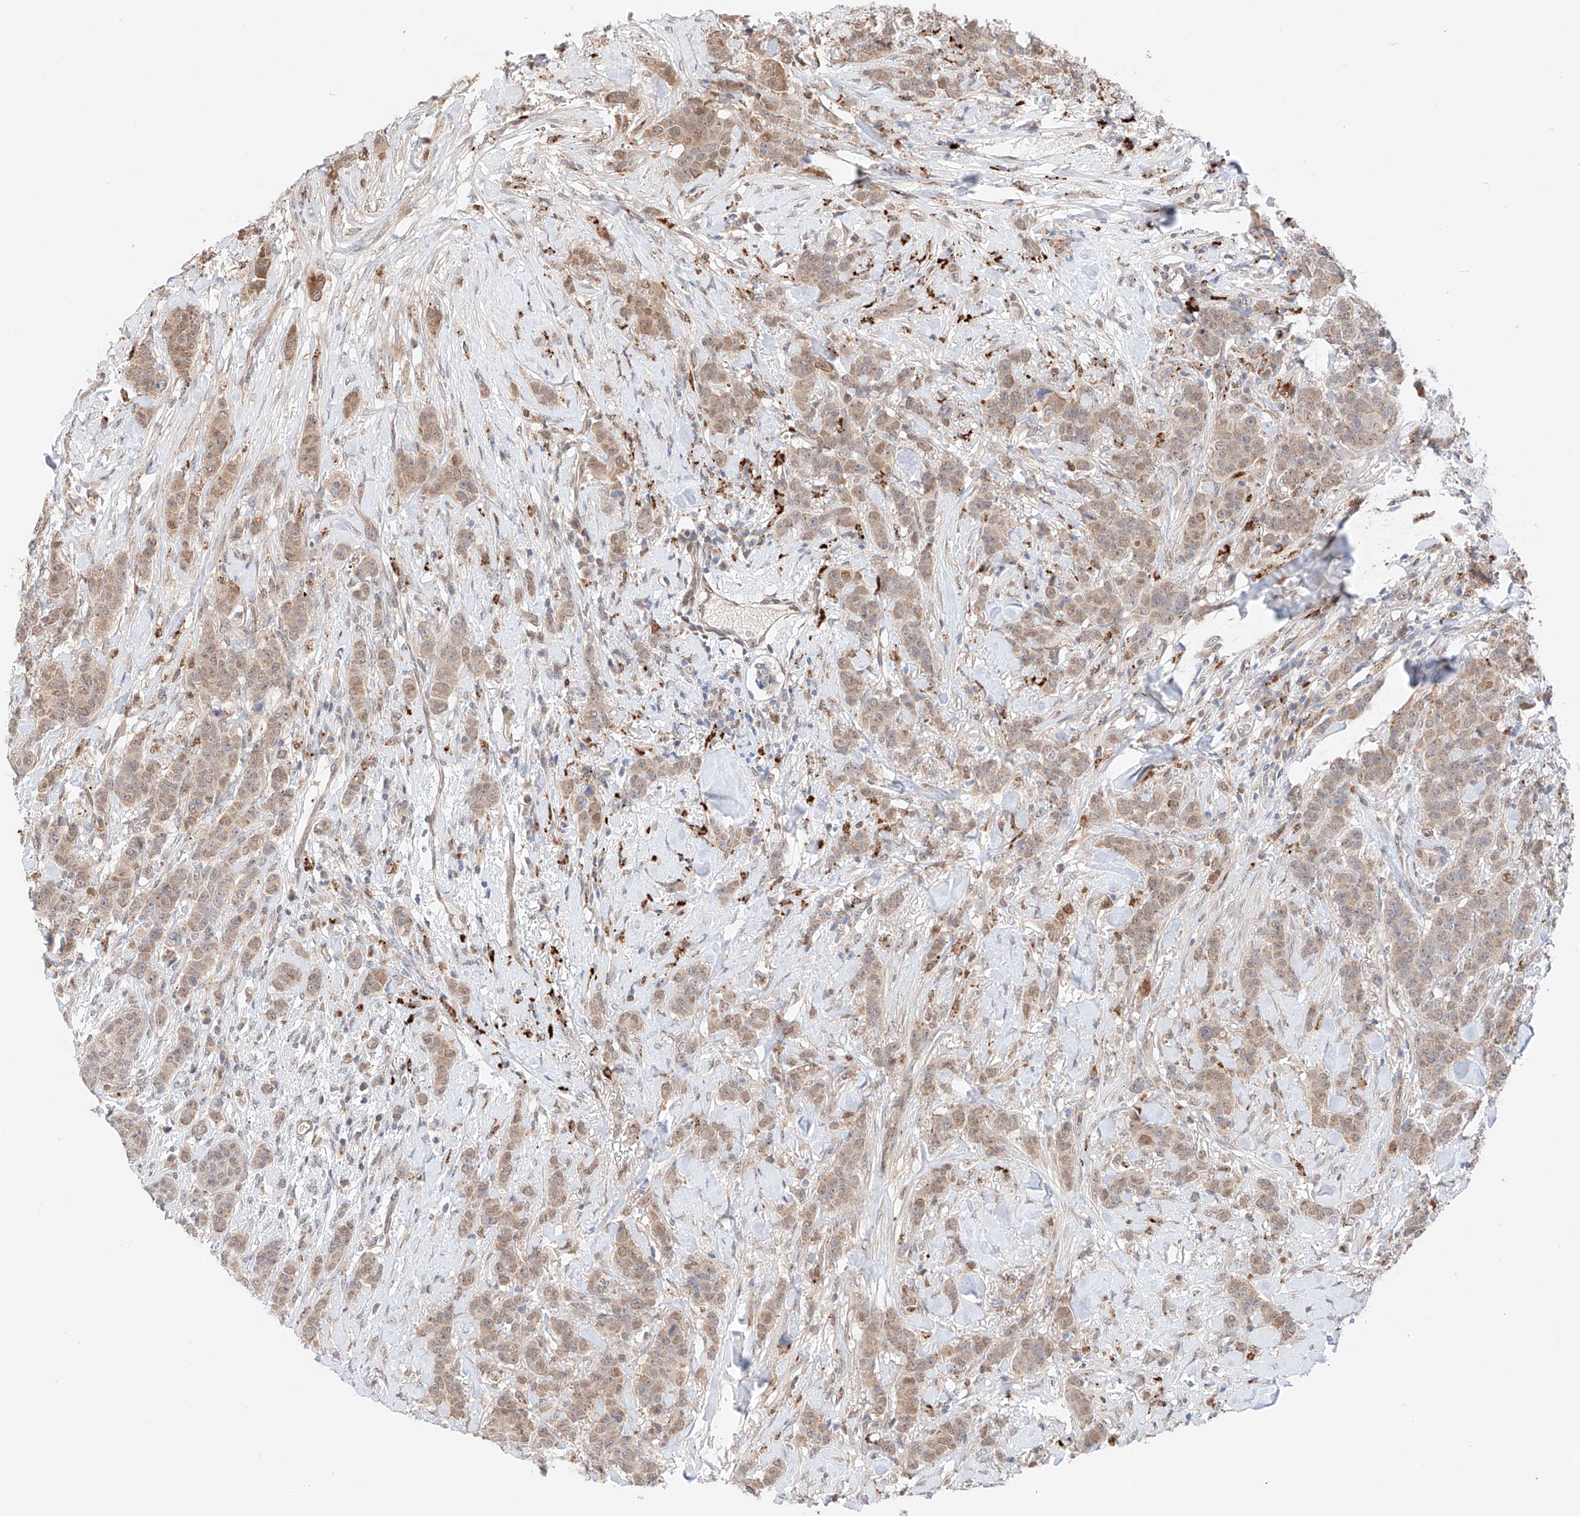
{"staining": {"intensity": "weak", "quantity": ">75%", "location": "cytoplasmic/membranous,nuclear"}, "tissue": "breast cancer", "cell_type": "Tumor cells", "image_type": "cancer", "snomed": [{"axis": "morphology", "description": "Duct carcinoma"}, {"axis": "topography", "description": "Breast"}], "caption": "Brown immunohistochemical staining in breast cancer (intraductal carcinoma) exhibits weak cytoplasmic/membranous and nuclear positivity in approximately >75% of tumor cells.", "gene": "GCNT1", "patient": {"sex": "female", "age": 40}}